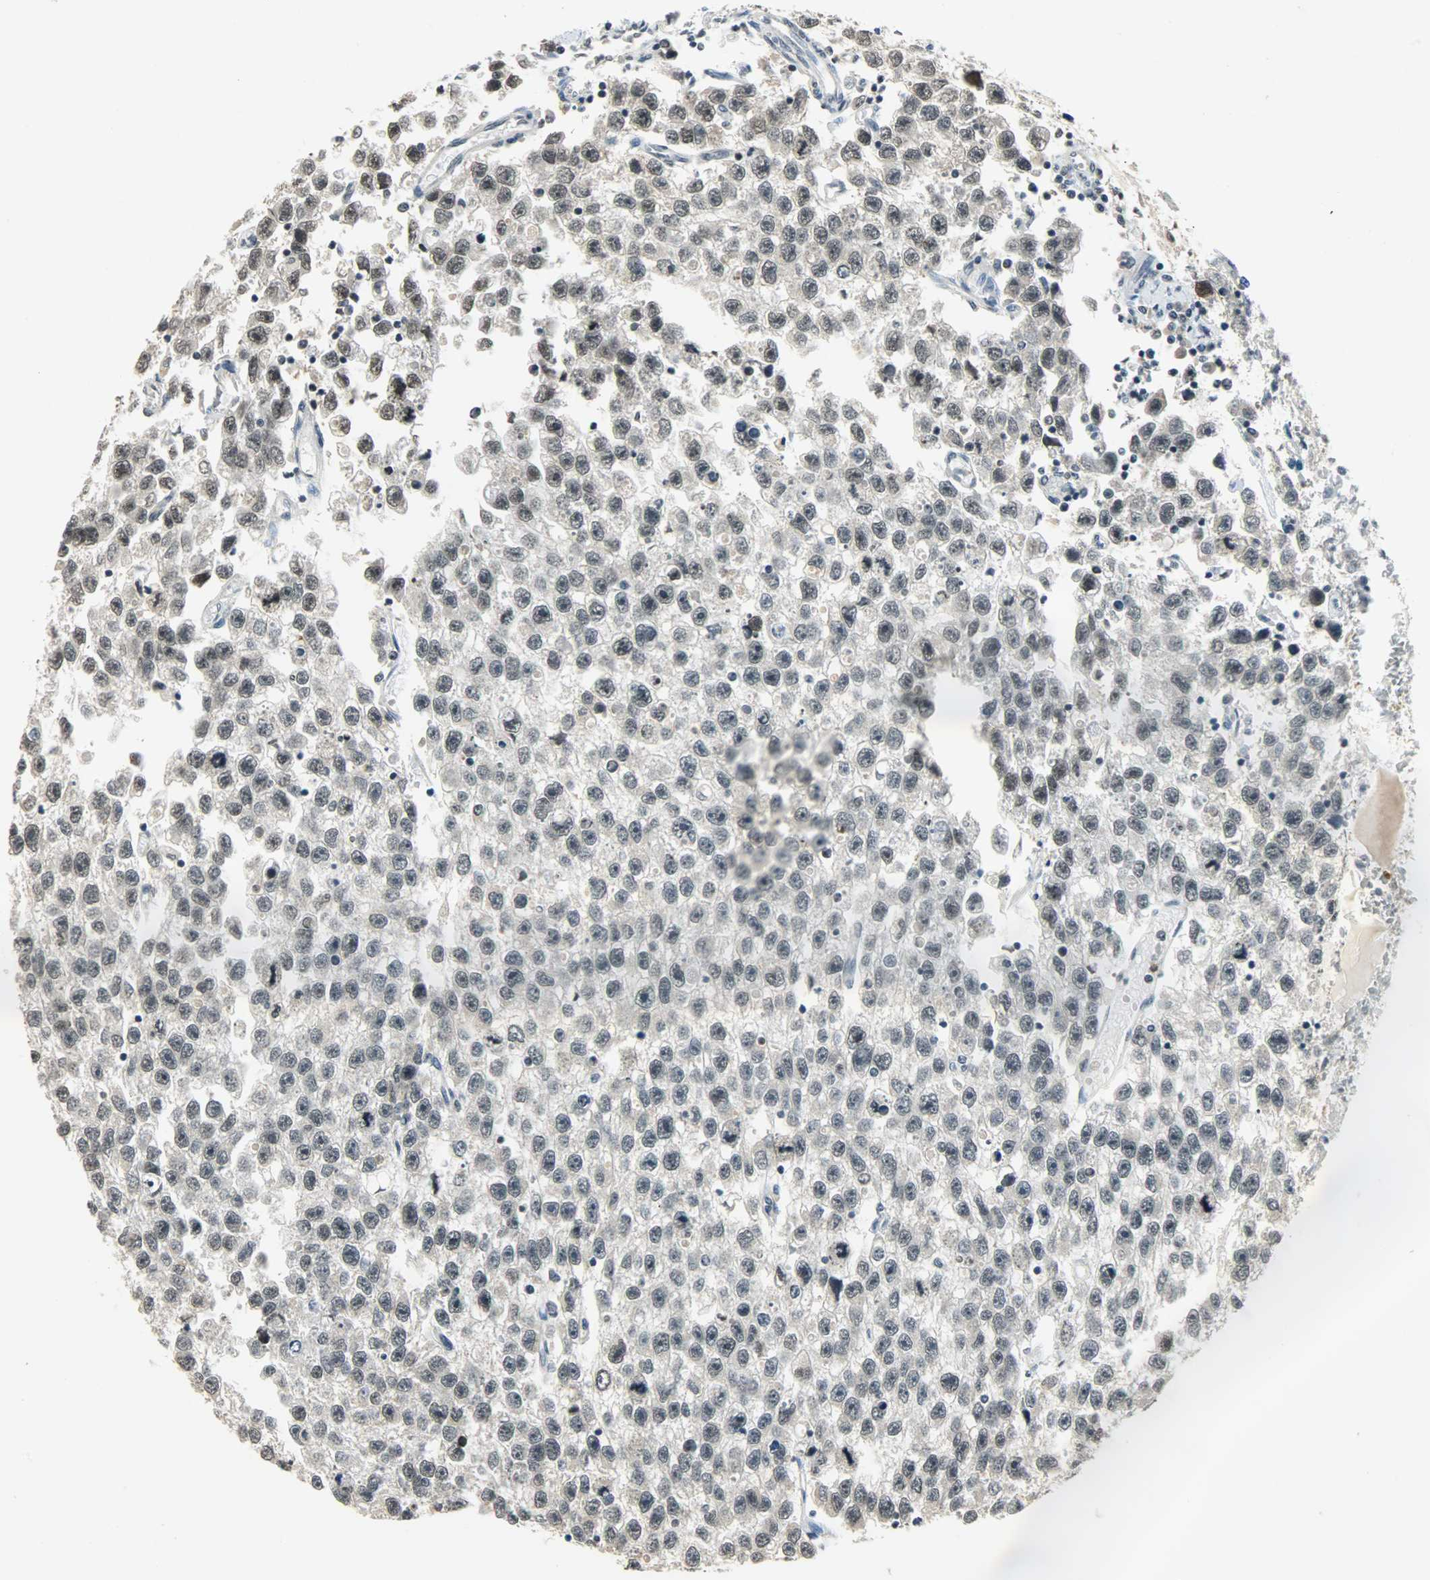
{"staining": {"intensity": "weak", "quantity": "<25%", "location": "nuclear"}, "tissue": "testis cancer", "cell_type": "Tumor cells", "image_type": "cancer", "snomed": [{"axis": "morphology", "description": "Seminoma, NOS"}, {"axis": "topography", "description": "Testis"}], "caption": "A histopathology image of testis cancer stained for a protein reveals no brown staining in tumor cells.", "gene": "SMARCA5", "patient": {"sex": "male", "age": 33}}